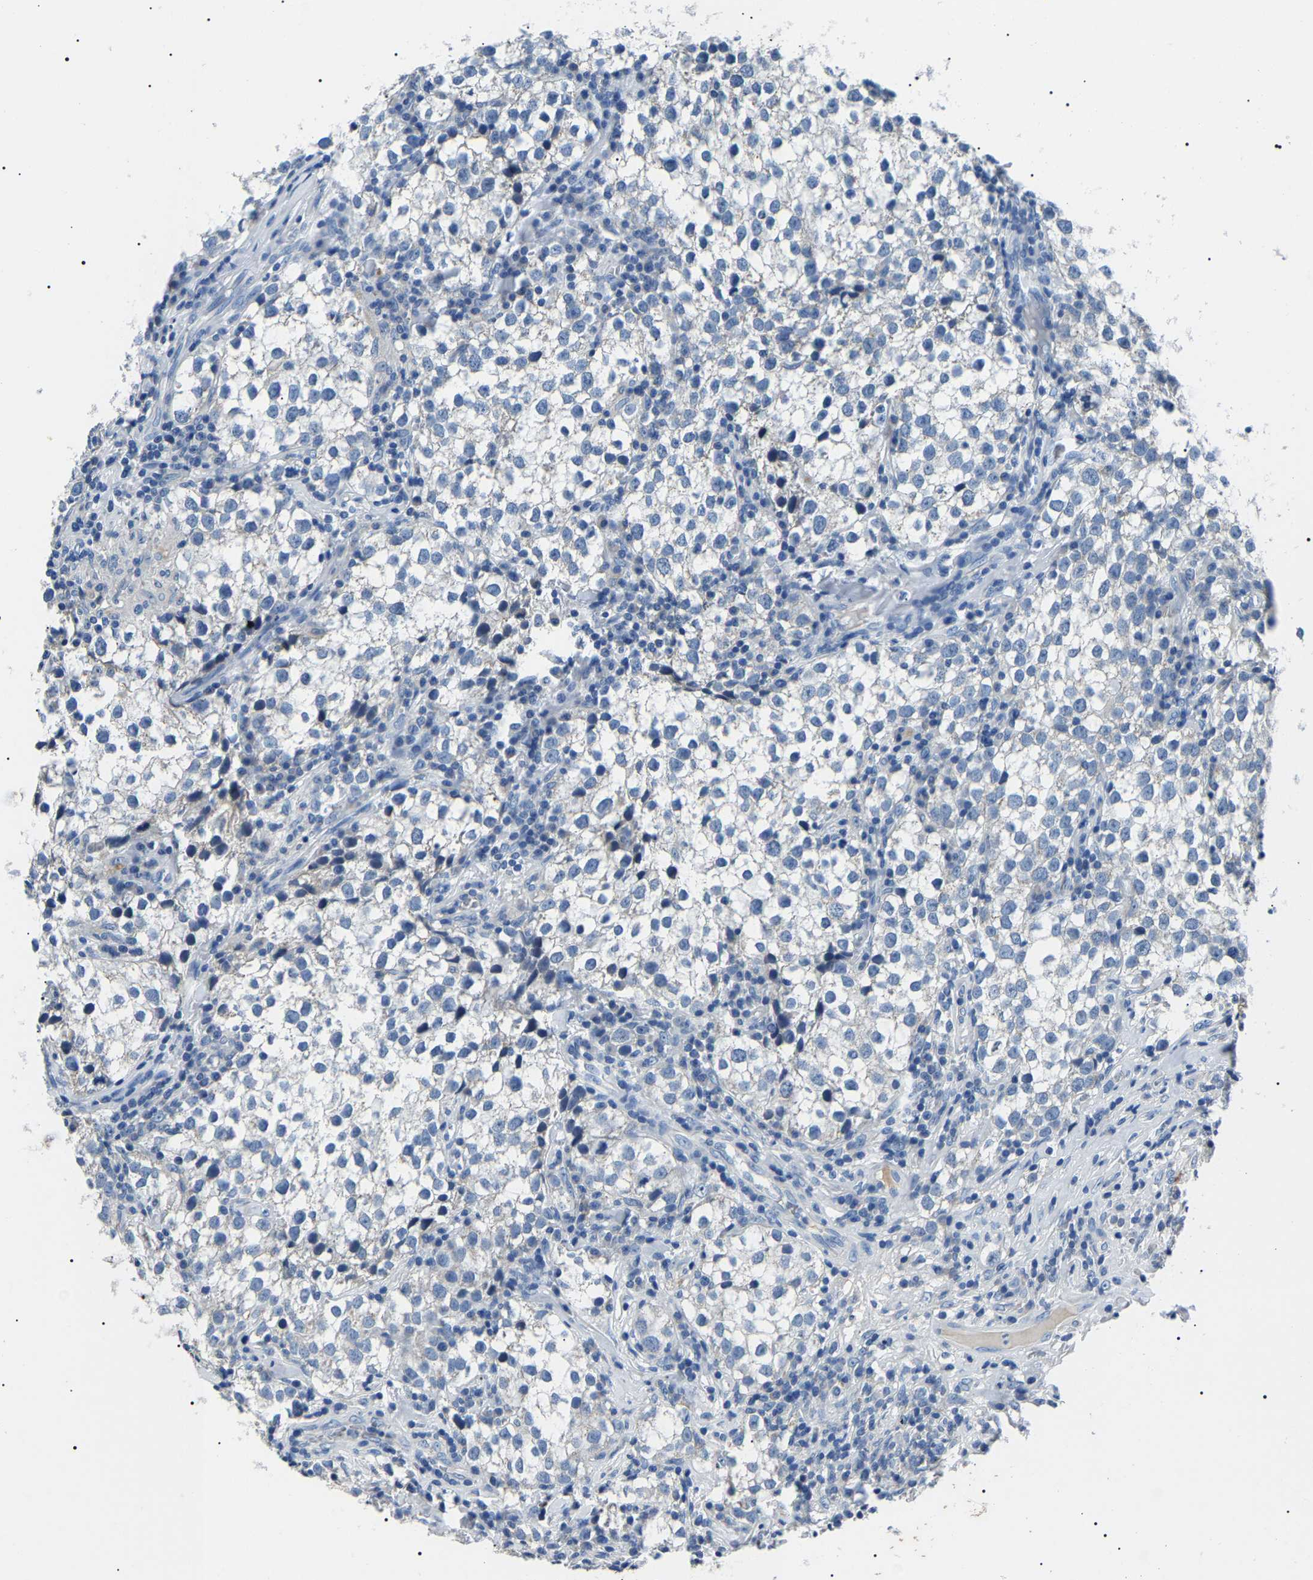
{"staining": {"intensity": "negative", "quantity": "none", "location": "none"}, "tissue": "testis cancer", "cell_type": "Tumor cells", "image_type": "cancer", "snomed": [{"axis": "morphology", "description": "Seminoma, NOS"}, {"axis": "morphology", "description": "Carcinoma, Embryonal, NOS"}, {"axis": "topography", "description": "Testis"}], "caption": "Immunohistochemical staining of human testis cancer exhibits no significant expression in tumor cells.", "gene": "KLK15", "patient": {"sex": "male", "age": 36}}